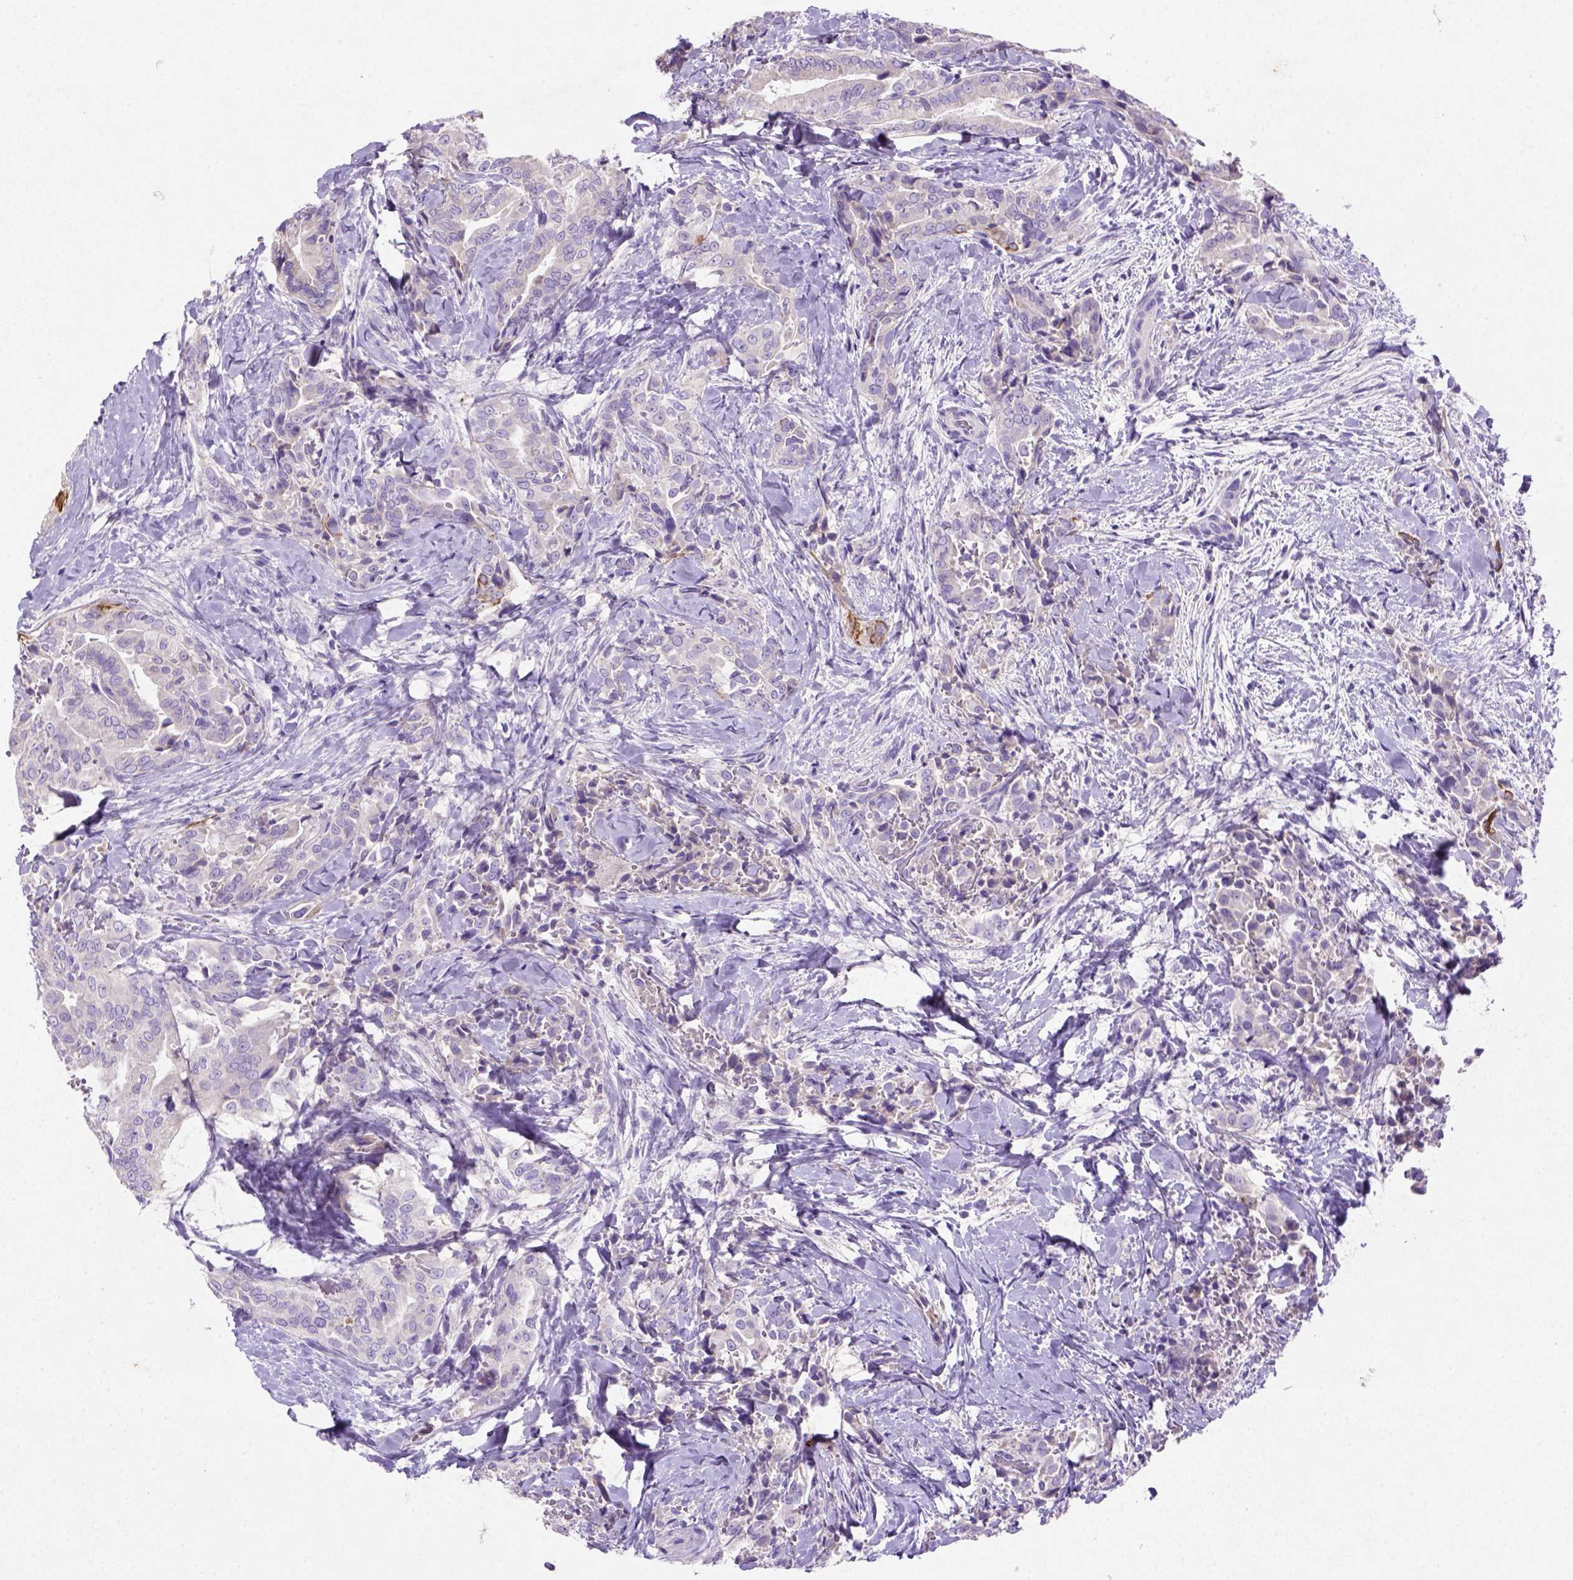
{"staining": {"intensity": "negative", "quantity": "none", "location": "none"}, "tissue": "thyroid cancer", "cell_type": "Tumor cells", "image_type": "cancer", "snomed": [{"axis": "morphology", "description": "Papillary adenocarcinoma, NOS"}, {"axis": "topography", "description": "Thyroid gland"}], "caption": "Tumor cells are negative for protein expression in human thyroid papillary adenocarcinoma. (Brightfield microscopy of DAB (3,3'-diaminobenzidine) IHC at high magnification).", "gene": "NUDT2", "patient": {"sex": "male", "age": 61}}